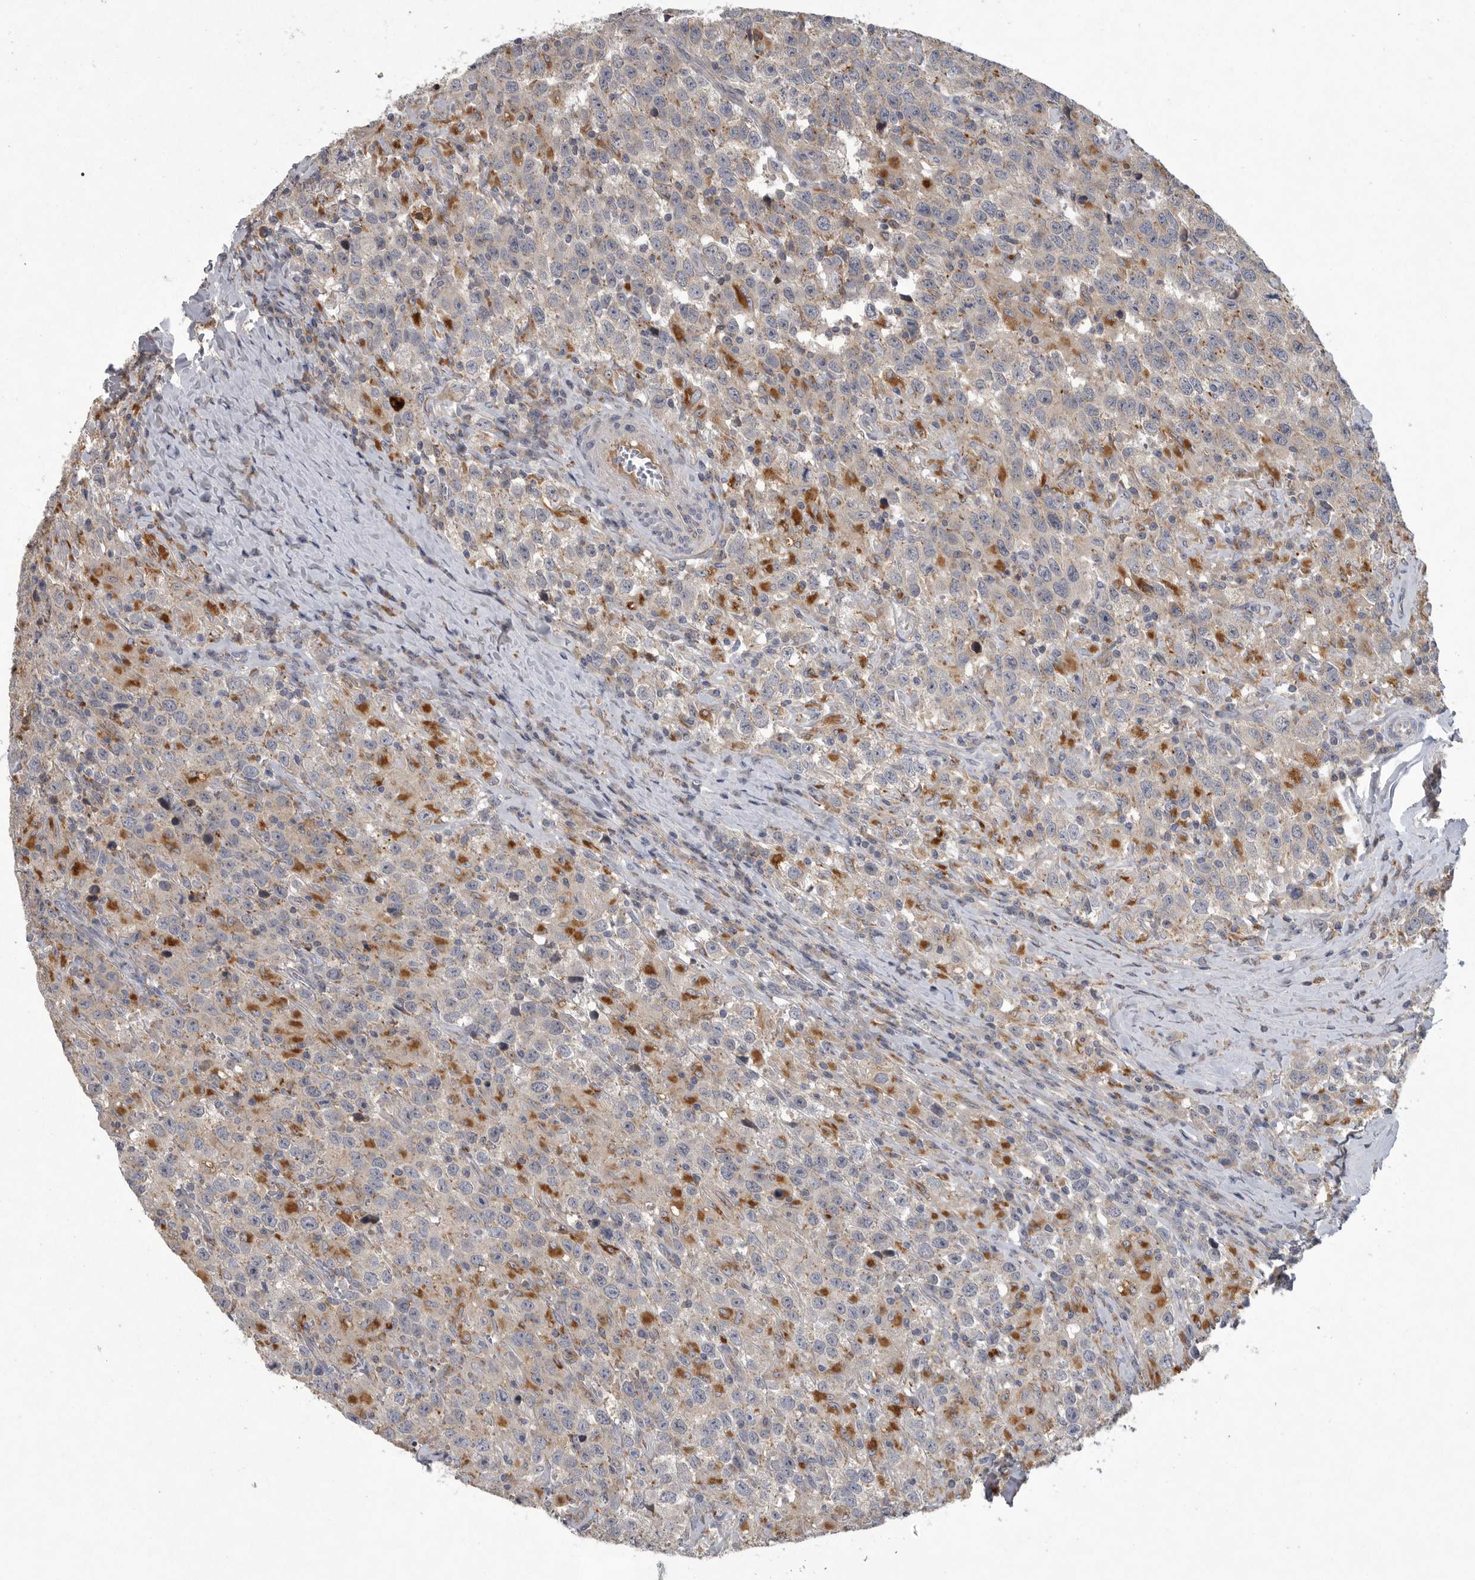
{"staining": {"intensity": "negative", "quantity": "none", "location": "none"}, "tissue": "testis cancer", "cell_type": "Tumor cells", "image_type": "cancer", "snomed": [{"axis": "morphology", "description": "Seminoma, NOS"}, {"axis": "topography", "description": "Testis"}], "caption": "Tumor cells are negative for brown protein staining in testis seminoma.", "gene": "LAMTOR3", "patient": {"sex": "male", "age": 41}}